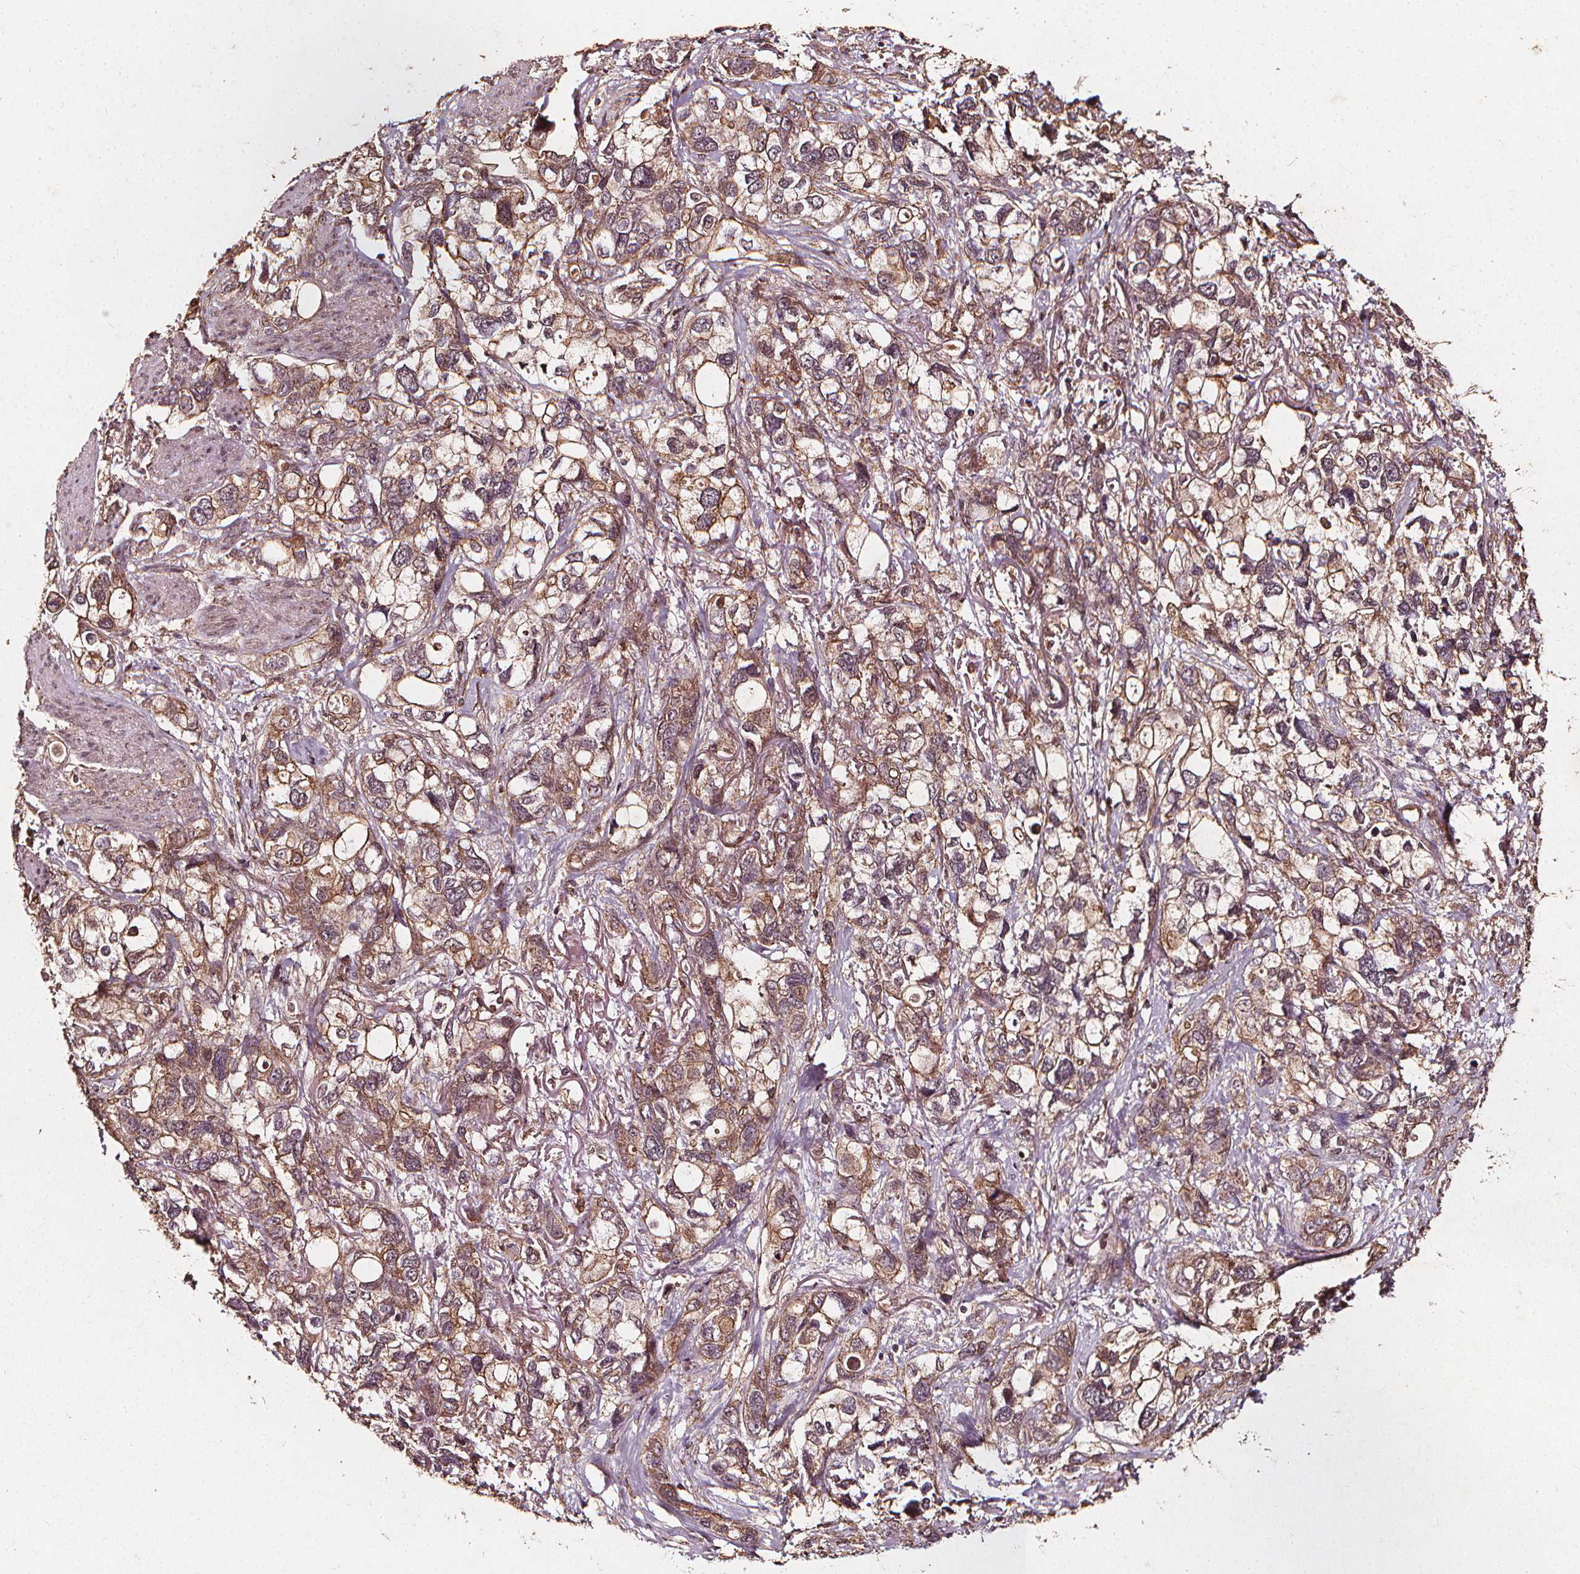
{"staining": {"intensity": "moderate", "quantity": ">75%", "location": "cytoplasmic/membranous"}, "tissue": "stomach cancer", "cell_type": "Tumor cells", "image_type": "cancer", "snomed": [{"axis": "morphology", "description": "Adenocarcinoma, NOS"}, {"axis": "topography", "description": "Stomach, upper"}], "caption": "IHC of stomach cancer demonstrates medium levels of moderate cytoplasmic/membranous staining in approximately >75% of tumor cells.", "gene": "ABCA1", "patient": {"sex": "female", "age": 81}}